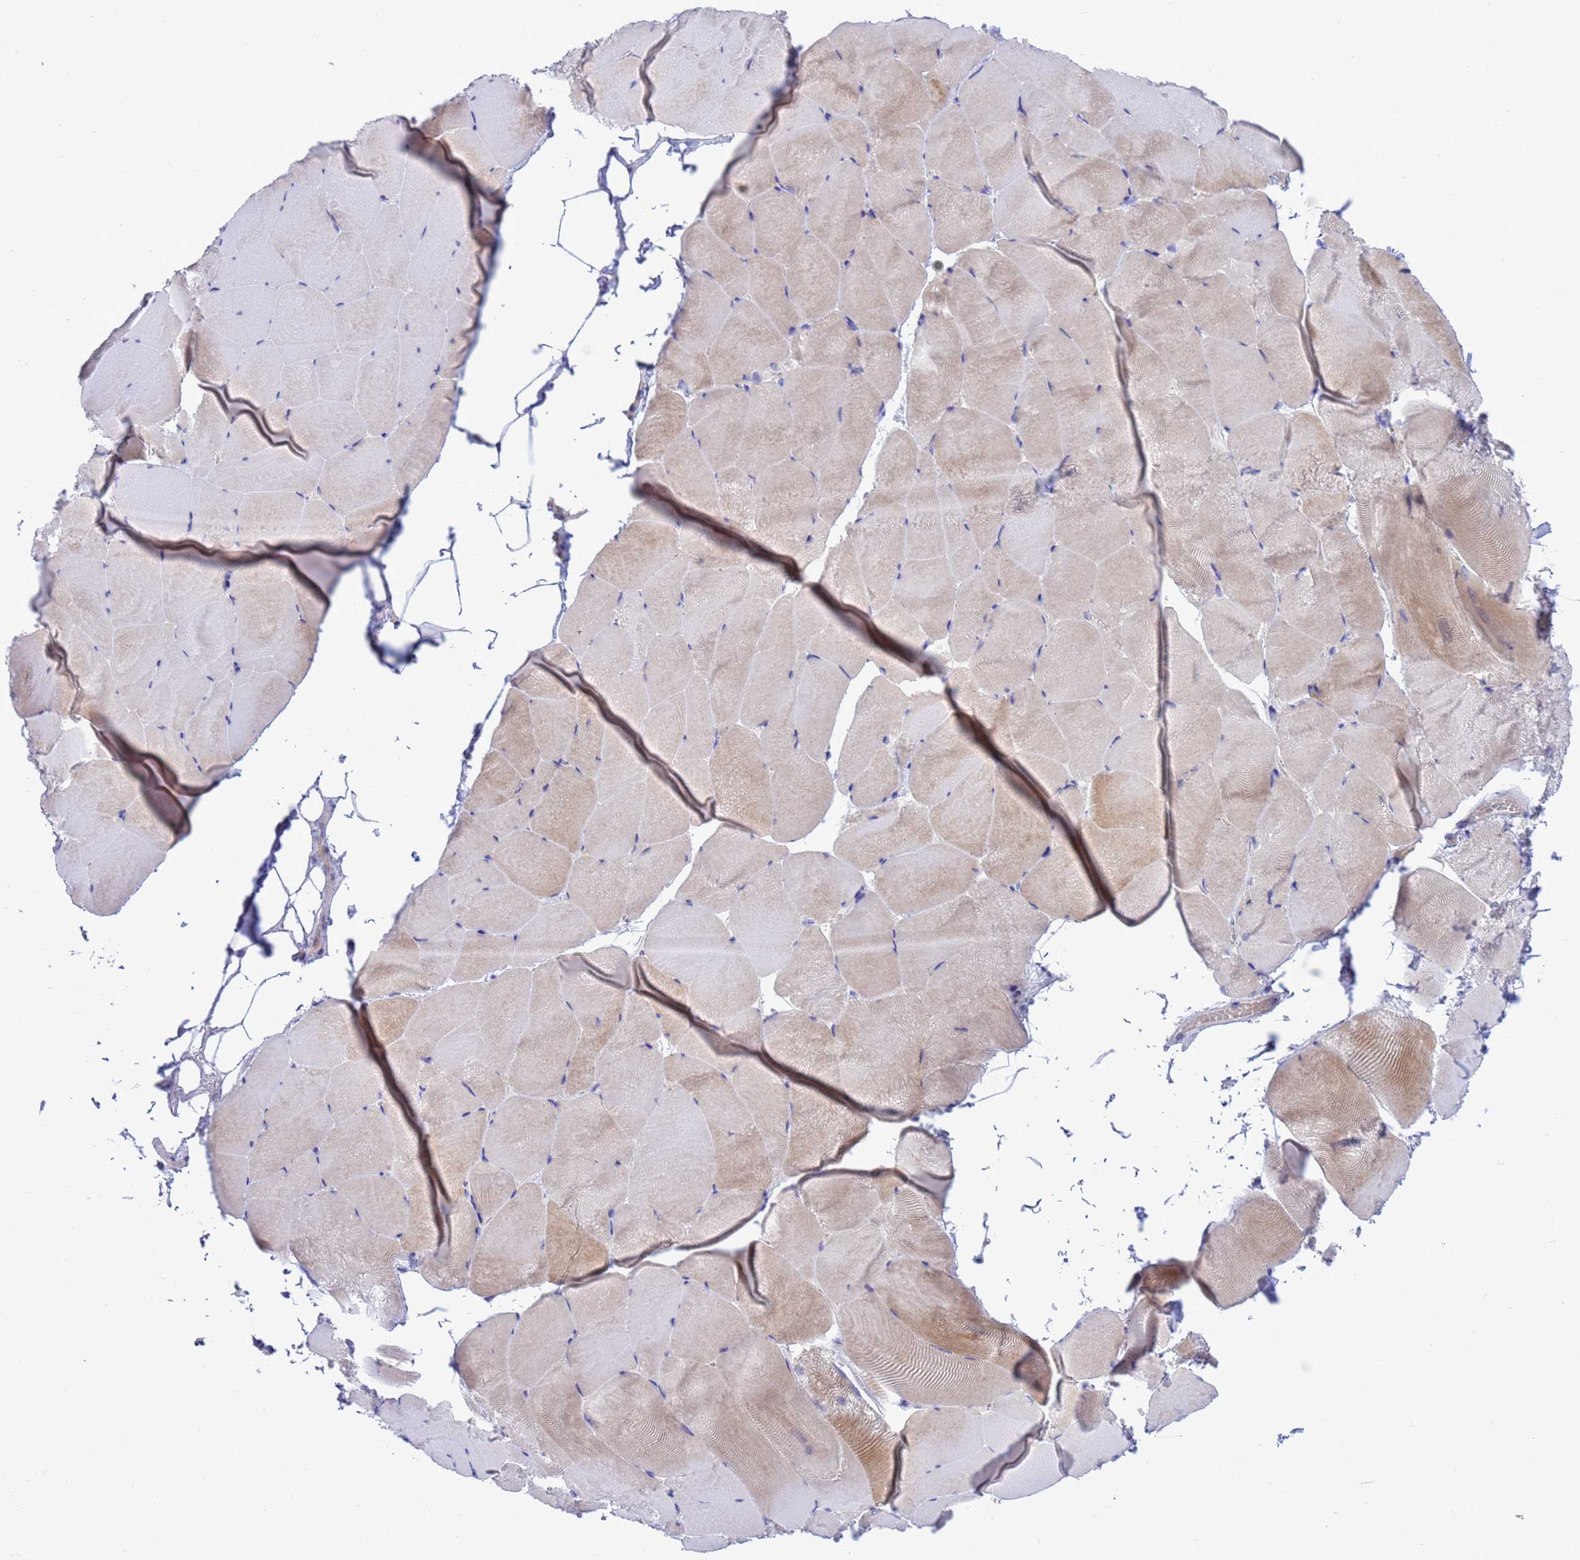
{"staining": {"intensity": "weak", "quantity": "<25%", "location": "cytoplasmic/membranous"}, "tissue": "skeletal muscle", "cell_type": "Myocytes", "image_type": "normal", "snomed": [{"axis": "morphology", "description": "Normal tissue, NOS"}, {"axis": "topography", "description": "Skeletal muscle"}], "caption": "Immunohistochemistry of normal skeletal muscle reveals no expression in myocytes.", "gene": "ZNF461", "patient": {"sex": "female", "age": 64}}